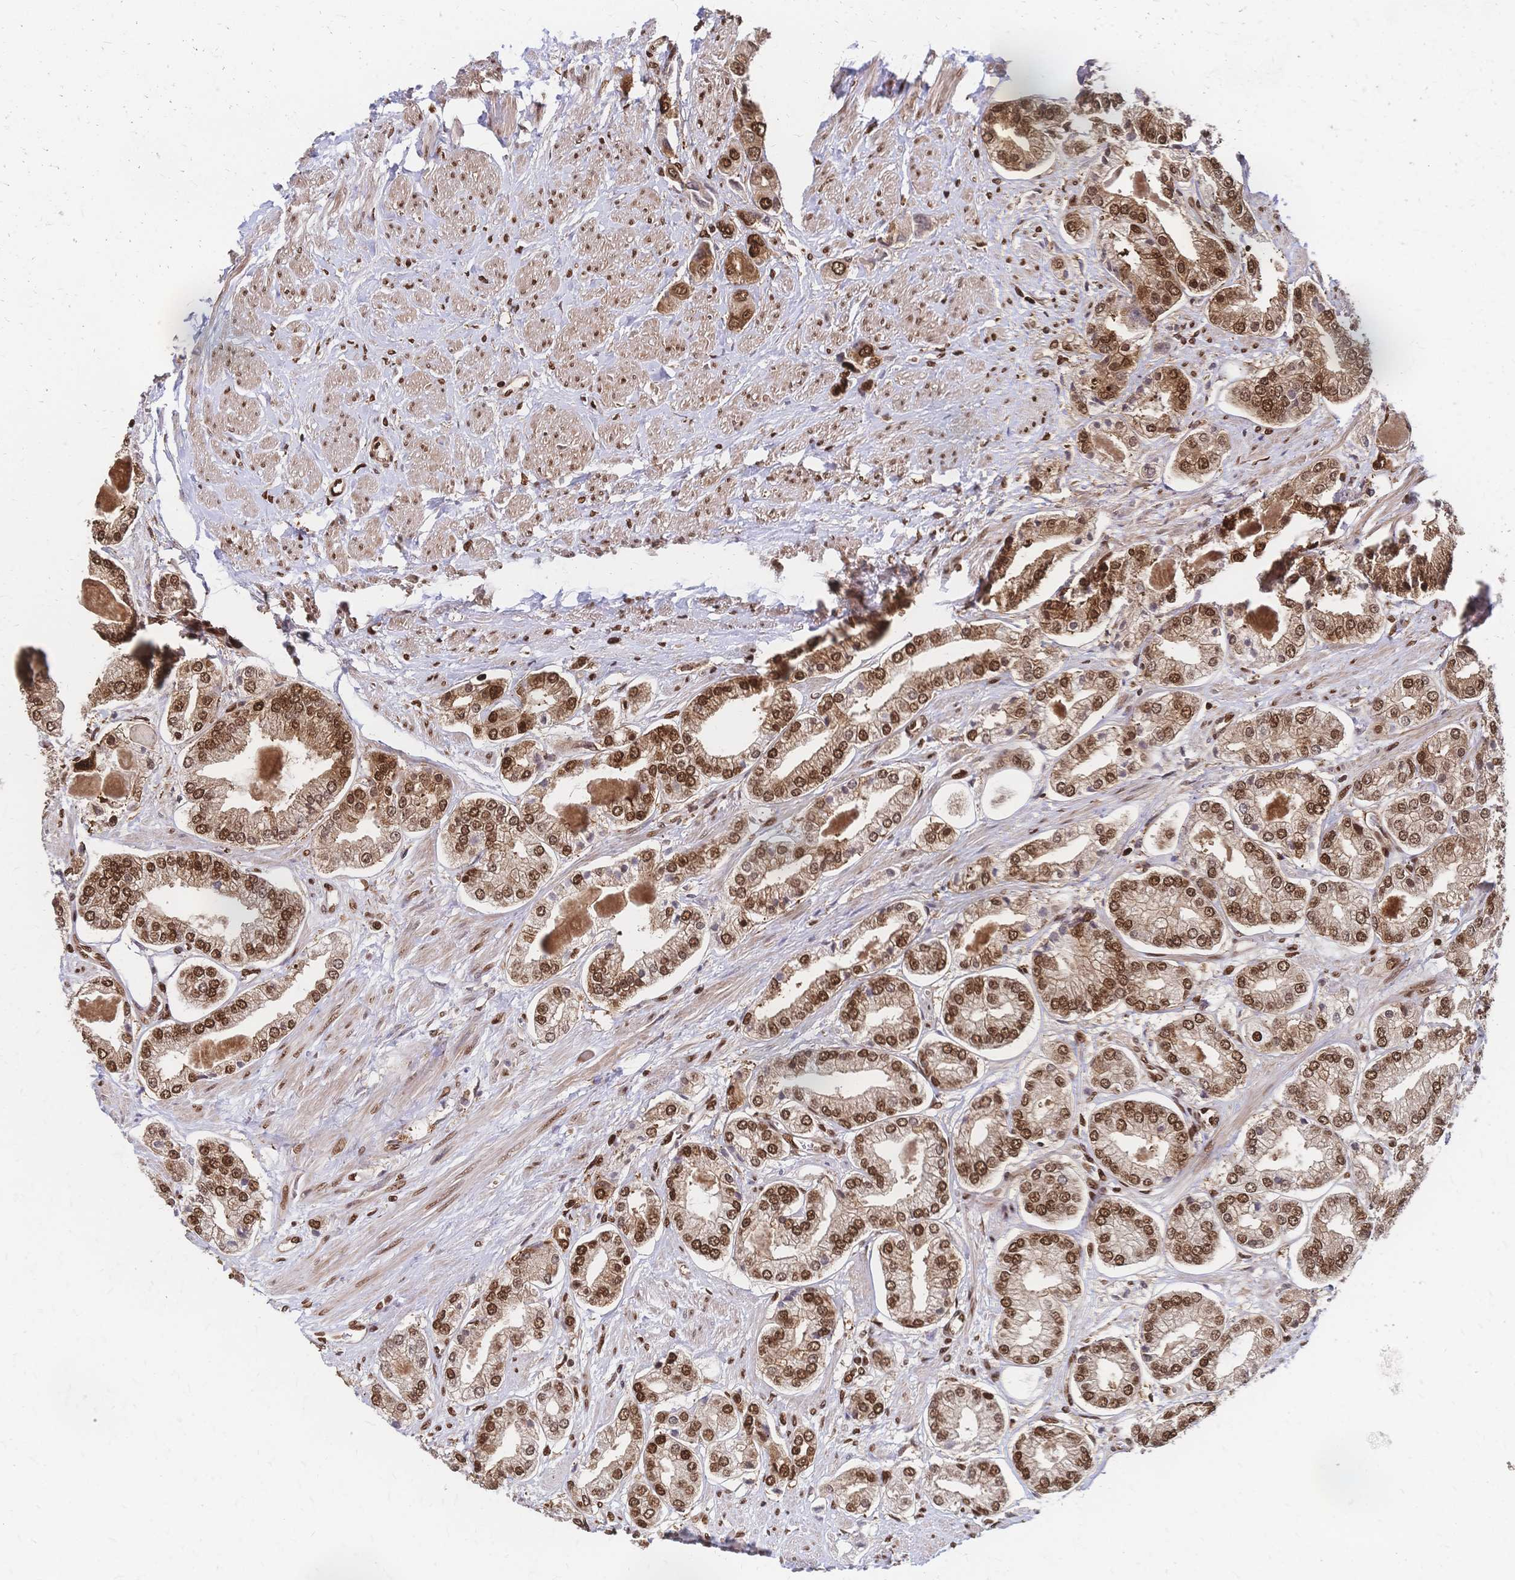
{"staining": {"intensity": "moderate", "quantity": ">75%", "location": "cytoplasmic/membranous,nuclear"}, "tissue": "prostate cancer", "cell_type": "Tumor cells", "image_type": "cancer", "snomed": [{"axis": "morphology", "description": "Adenocarcinoma, Low grade"}, {"axis": "topography", "description": "Prostate"}], "caption": "Immunohistochemistry photomicrograph of neoplastic tissue: human prostate cancer stained using IHC demonstrates medium levels of moderate protein expression localized specifically in the cytoplasmic/membranous and nuclear of tumor cells, appearing as a cytoplasmic/membranous and nuclear brown color.", "gene": "HDGF", "patient": {"sex": "male", "age": 69}}